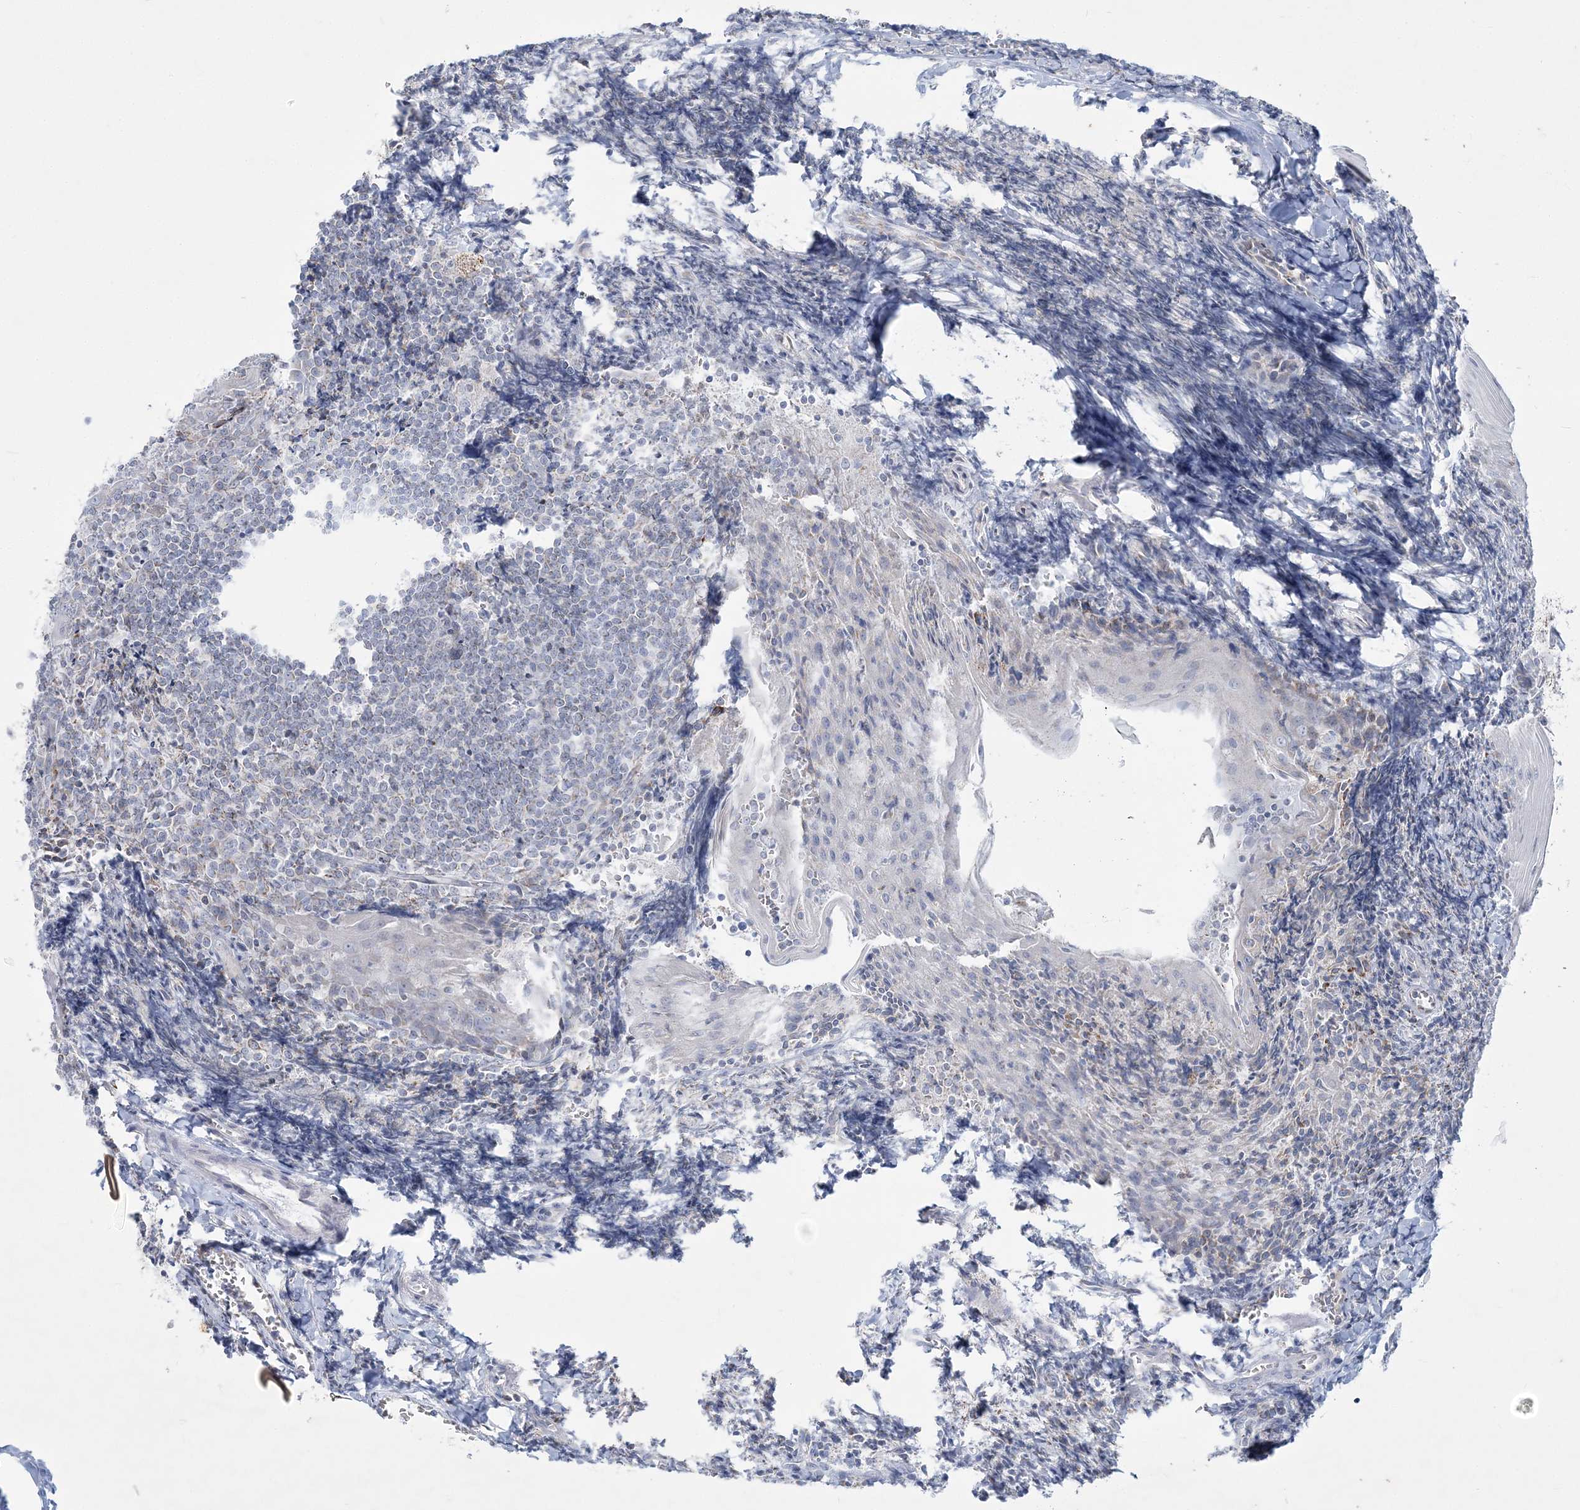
{"staining": {"intensity": "negative", "quantity": "none", "location": "none"}, "tissue": "tonsil", "cell_type": "Germinal center cells", "image_type": "normal", "snomed": [{"axis": "morphology", "description": "Normal tissue, NOS"}, {"axis": "topography", "description": "Tonsil"}], "caption": "IHC of unremarkable human tonsil demonstrates no staining in germinal center cells. The staining was performed using DAB to visualize the protein expression in brown, while the nuclei were stained in blue with hematoxylin (Magnification: 20x).", "gene": "TBC1D7", "patient": {"sex": "male", "age": 27}}